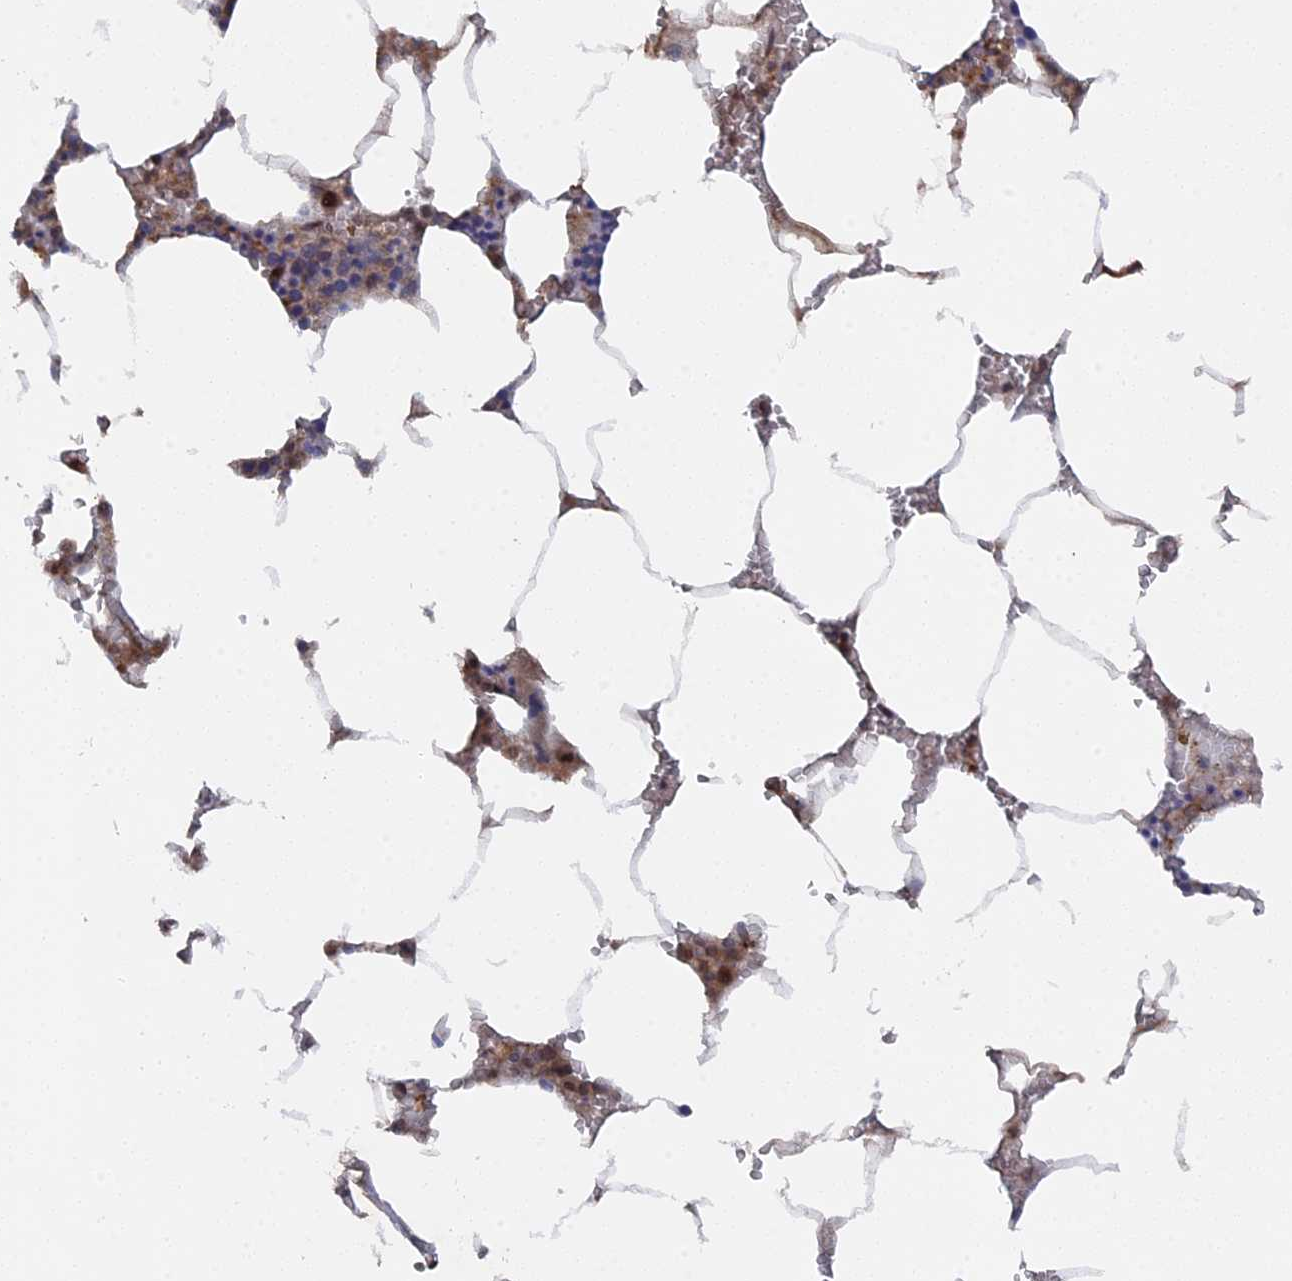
{"staining": {"intensity": "moderate", "quantity": "25%-75%", "location": "cytoplasmic/membranous,nuclear"}, "tissue": "bone marrow", "cell_type": "Hematopoietic cells", "image_type": "normal", "snomed": [{"axis": "morphology", "description": "Normal tissue, NOS"}, {"axis": "topography", "description": "Bone marrow"}], "caption": "Bone marrow stained with a brown dye displays moderate cytoplasmic/membranous,nuclear positive expression in about 25%-75% of hematopoietic cells.", "gene": "CEACAM21", "patient": {"sex": "male", "age": 70}}